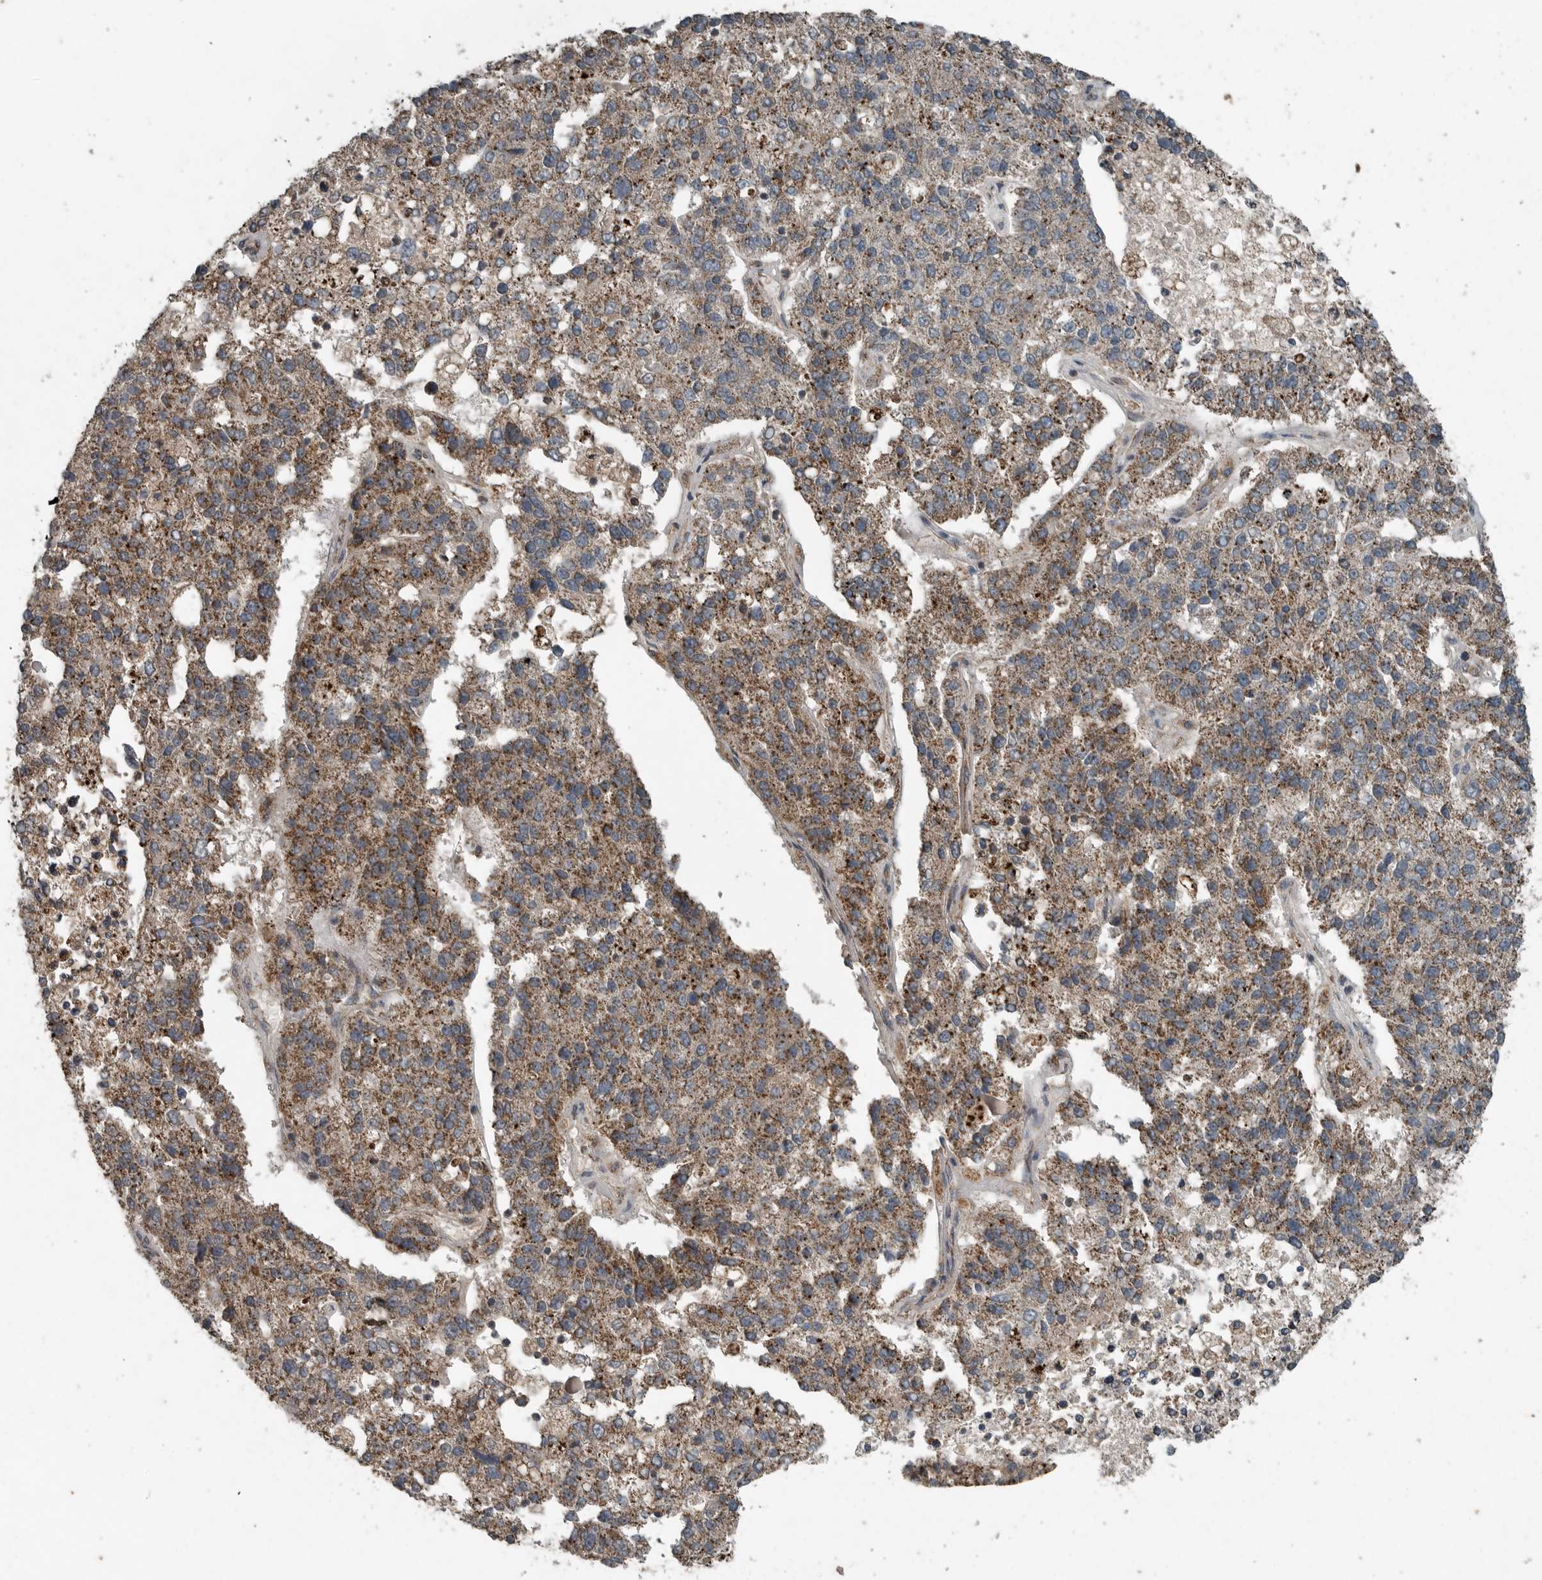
{"staining": {"intensity": "moderate", "quantity": ">75%", "location": "cytoplasmic/membranous"}, "tissue": "pancreatic cancer", "cell_type": "Tumor cells", "image_type": "cancer", "snomed": [{"axis": "morphology", "description": "Adenocarcinoma, NOS"}, {"axis": "topography", "description": "Pancreas"}], "caption": "About >75% of tumor cells in human adenocarcinoma (pancreatic) show moderate cytoplasmic/membranous protein staining as visualized by brown immunohistochemical staining.", "gene": "IL6ST", "patient": {"sex": "female", "age": 61}}